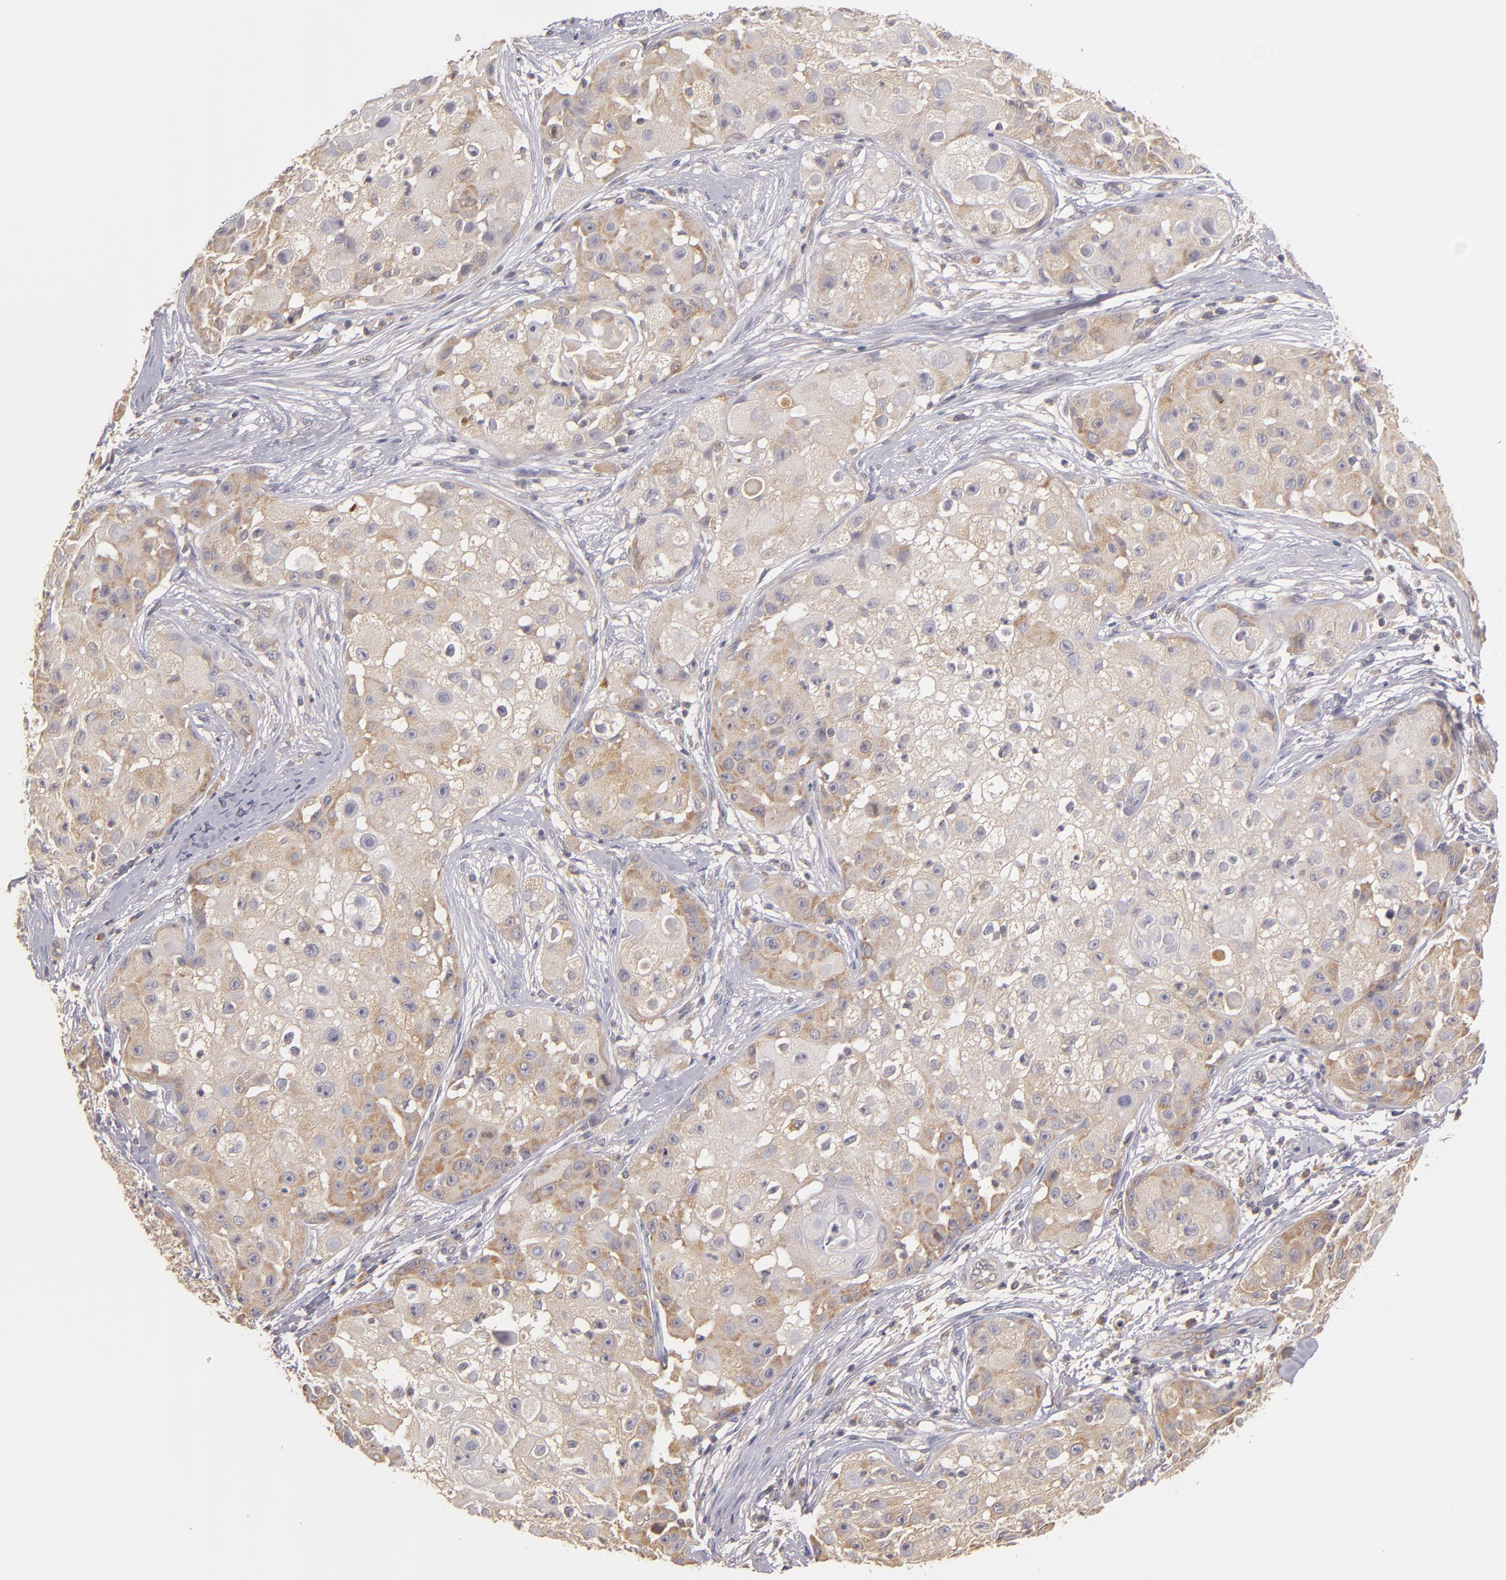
{"staining": {"intensity": "moderate", "quantity": "25%-75%", "location": "cytoplasmic/membranous"}, "tissue": "skin cancer", "cell_type": "Tumor cells", "image_type": "cancer", "snomed": [{"axis": "morphology", "description": "Squamous cell carcinoma, NOS"}, {"axis": "topography", "description": "Skin"}], "caption": "Squamous cell carcinoma (skin) was stained to show a protein in brown. There is medium levels of moderate cytoplasmic/membranous expression in about 25%-75% of tumor cells. The protein of interest is stained brown, and the nuclei are stained in blue (DAB IHC with brightfield microscopy, high magnification).", "gene": "UPF3B", "patient": {"sex": "female", "age": 57}}